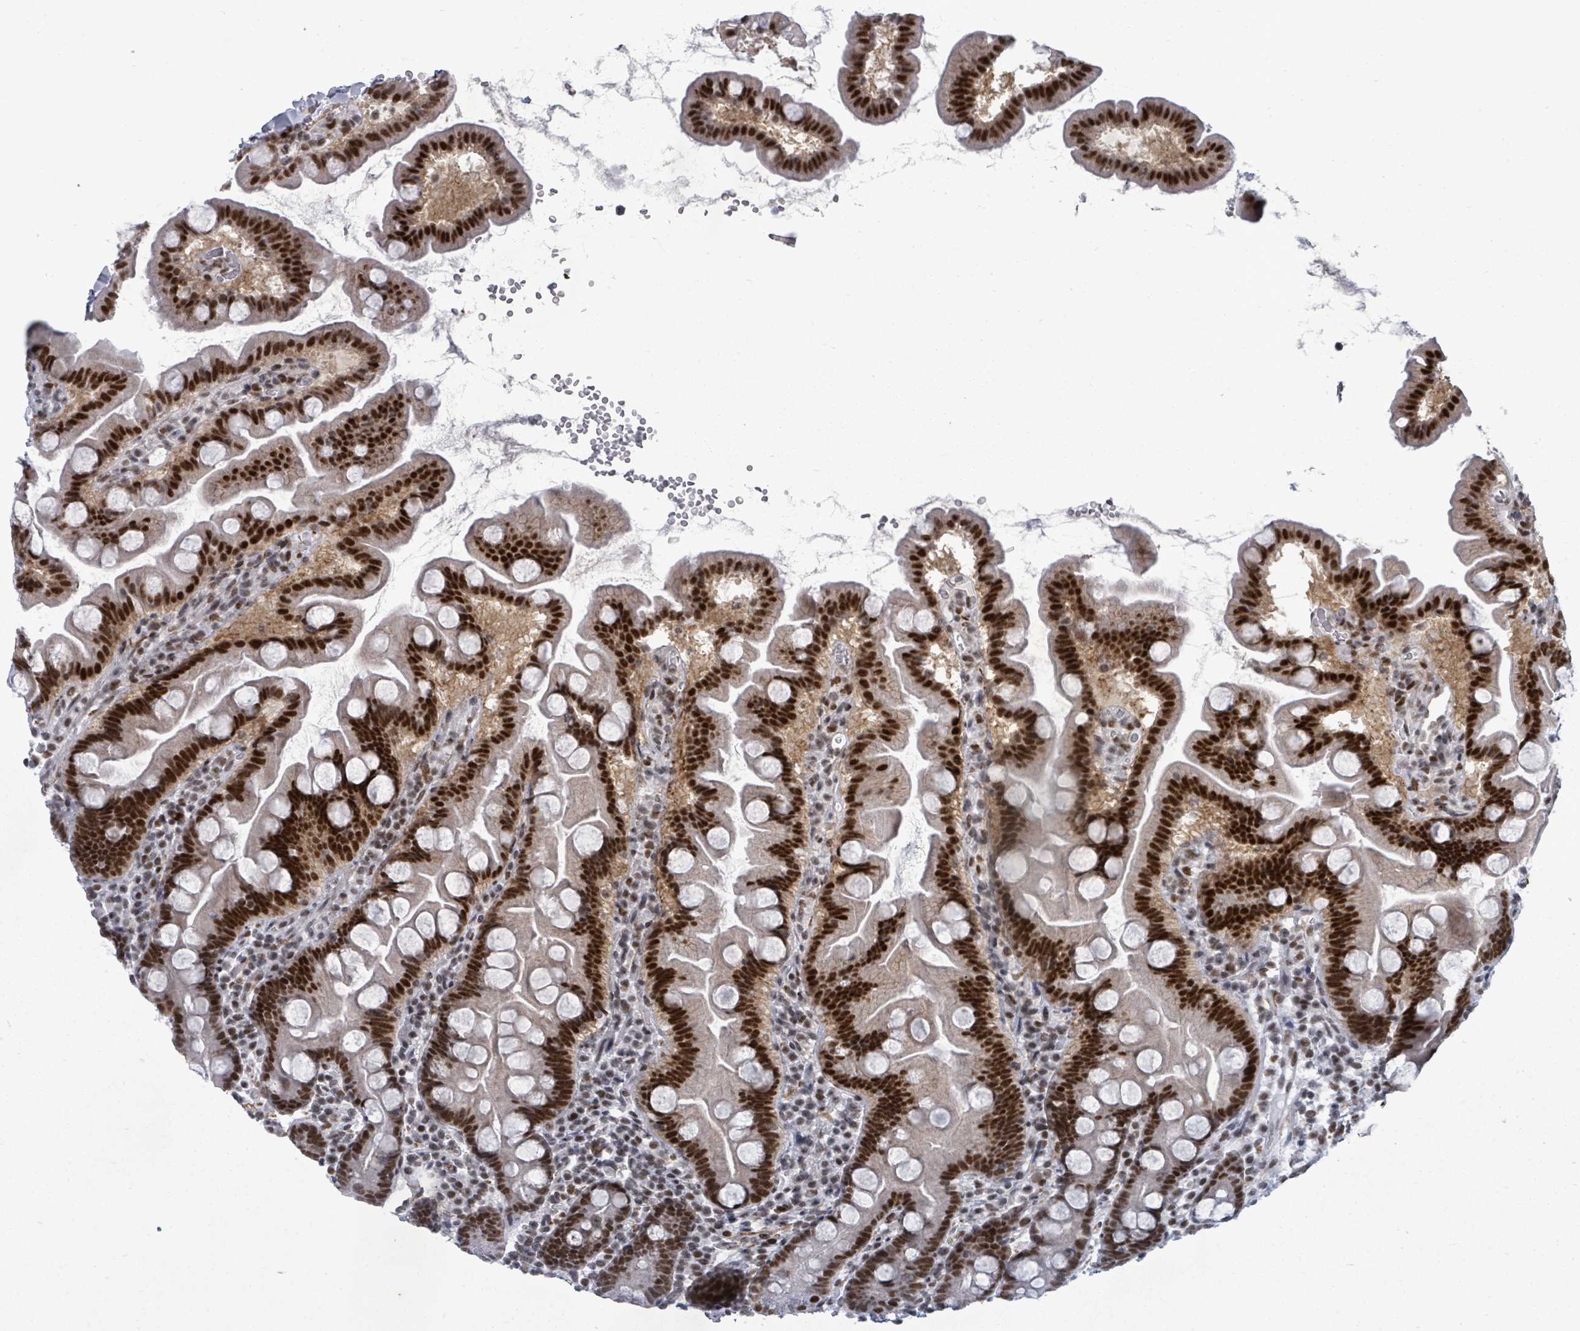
{"staining": {"intensity": "strong", "quantity": ">75%", "location": "nuclear"}, "tissue": "small intestine", "cell_type": "Glandular cells", "image_type": "normal", "snomed": [{"axis": "morphology", "description": "Normal tissue, NOS"}, {"axis": "topography", "description": "Small intestine"}], "caption": "Glandular cells reveal high levels of strong nuclear positivity in about >75% of cells in unremarkable small intestine.", "gene": "BIVM", "patient": {"sex": "female", "age": 68}}